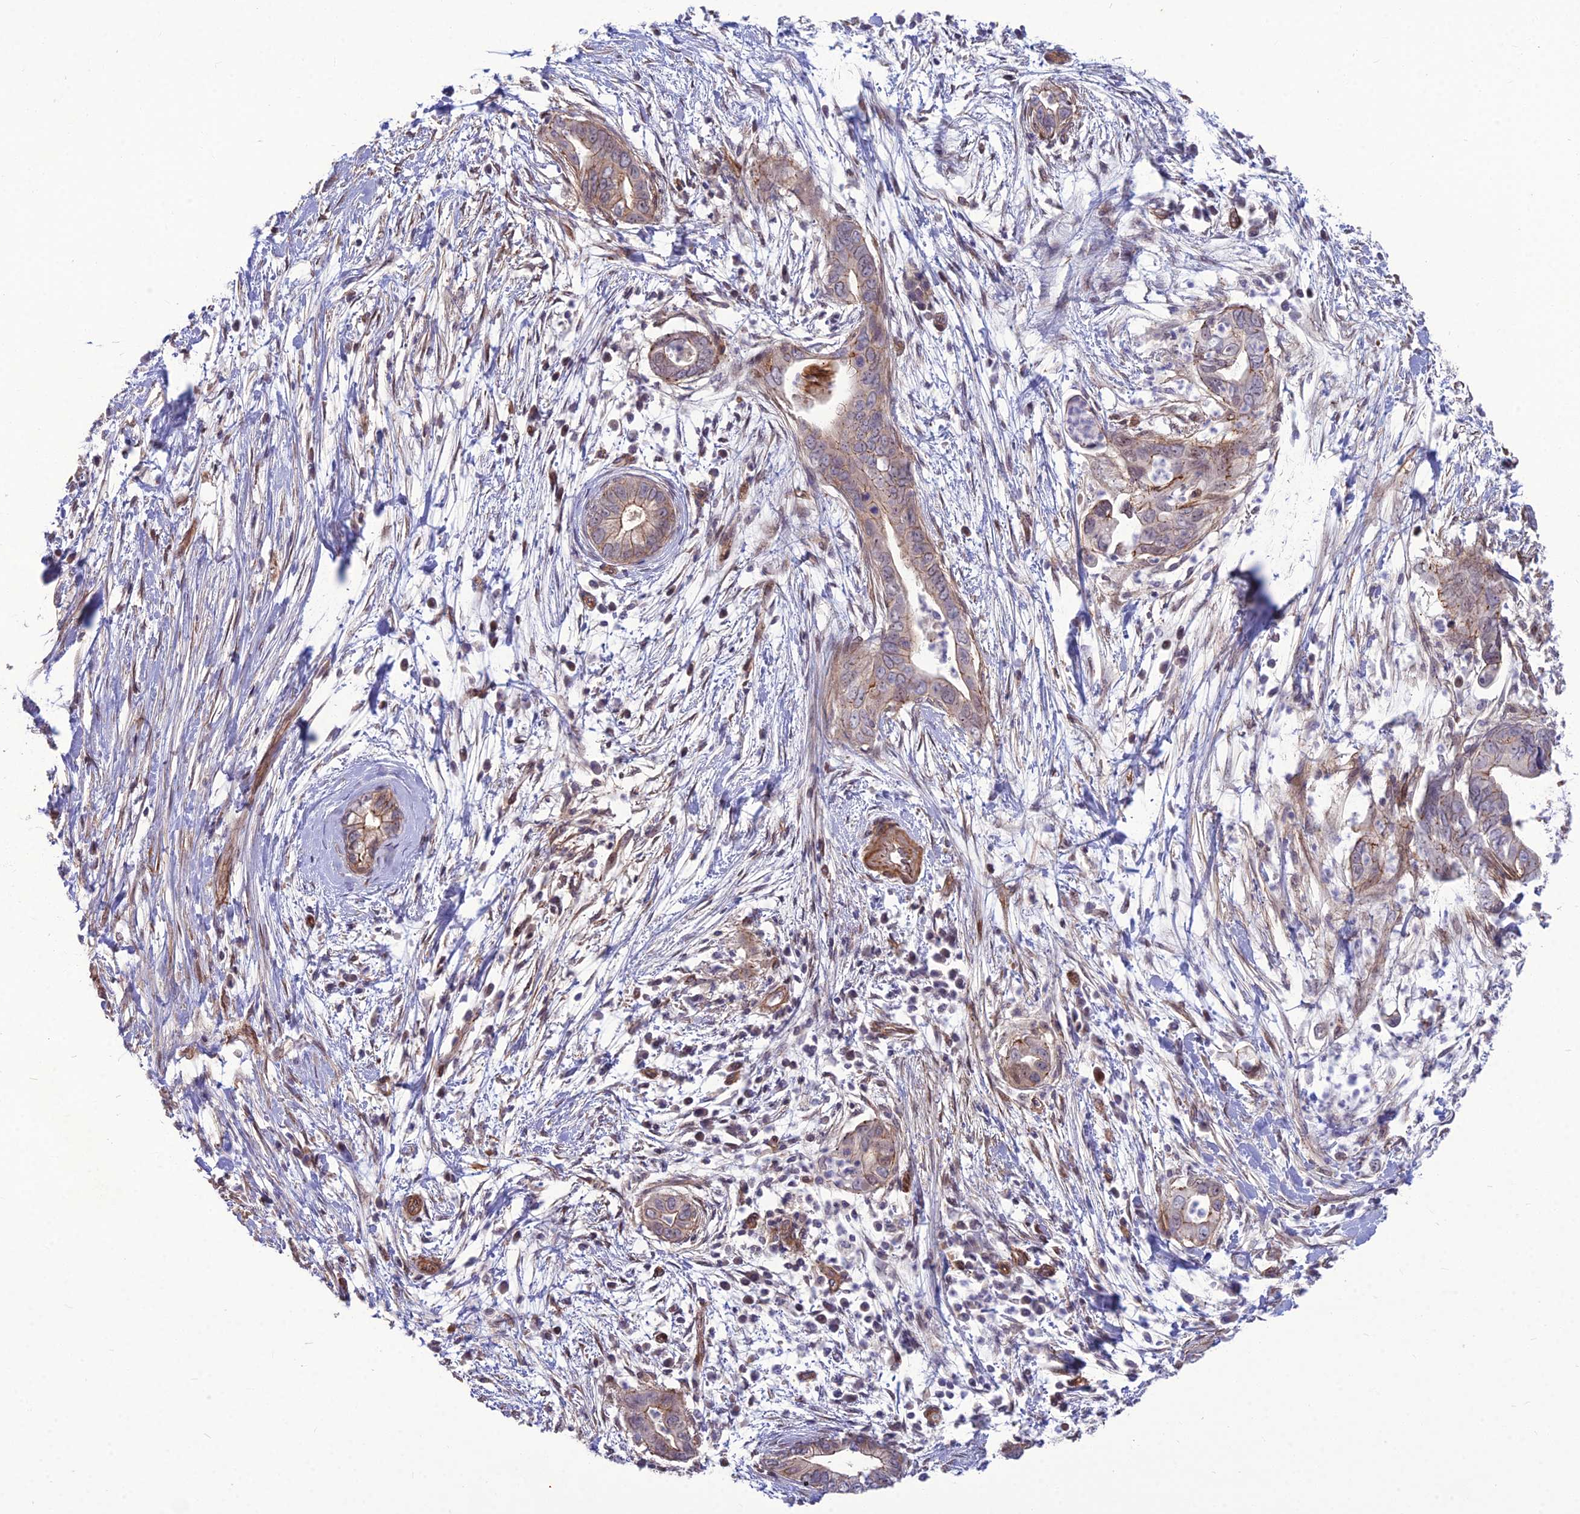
{"staining": {"intensity": "weak", "quantity": "25%-75%", "location": "cytoplasmic/membranous"}, "tissue": "pancreatic cancer", "cell_type": "Tumor cells", "image_type": "cancer", "snomed": [{"axis": "morphology", "description": "Adenocarcinoma, NOS"}, {"axis": "topography", "description": "Pancreas"}], "caption": "This histopathology image reveals immunohistochemistry (IHC) staining of pancreatic adenocarcinoma, with low weak cytoplasmic/membranous staining in approximately 25%-75% of tumor cells.", "gene": "TSPYL2", "patient": {"sex": "male", "age": 75}}